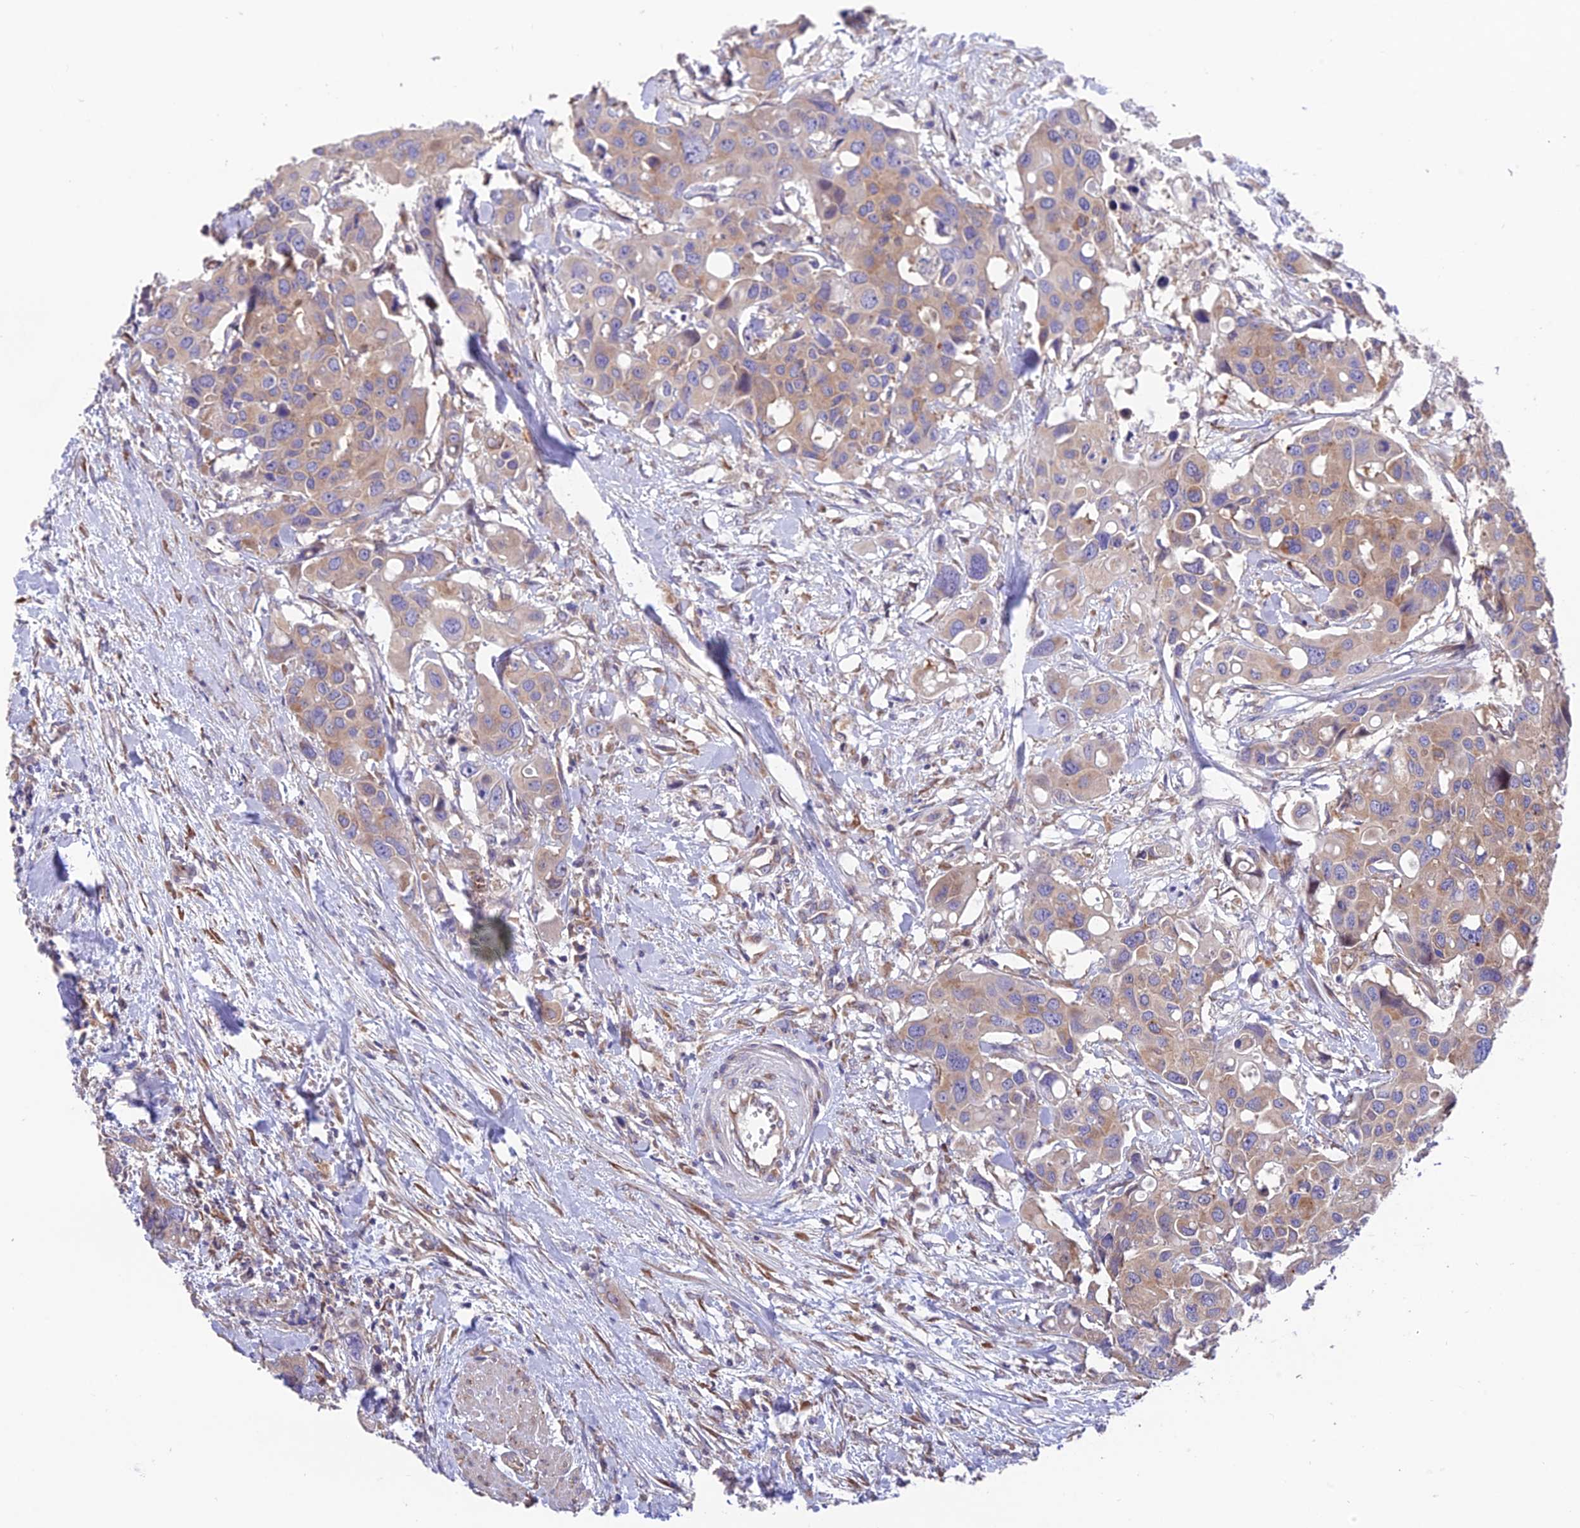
{"staining": {"intensity": "moderate", "quantity": ">75%", "location": "cytoplasmic/membranous"}, "tissue": "colorectal cancer", "cell_type": "Tumor cells", "image_type": "cancer", "snomed": [{"axis": "morphology", "description": "Adenocarcinoma, NOS"}, {"axis": "topography", "description": "Colon"}], "caption": "Colorectal cancer (adenocarcinoma) stained with DAB (3,3'-diaminobenzidine) immunohistochemistry (IHC) displays medium levels of moderate cytoplasmic/membranous positivity in approximately >75% of tumor cells. (Stains: DAB (3,3'-diaminobenzidine) in brown, nuclei in blue, Microscopy: brightfield microscopy at high magnification).", "gene": "BLOC1S4", "patient": {"sex": "male", "age": 77}}